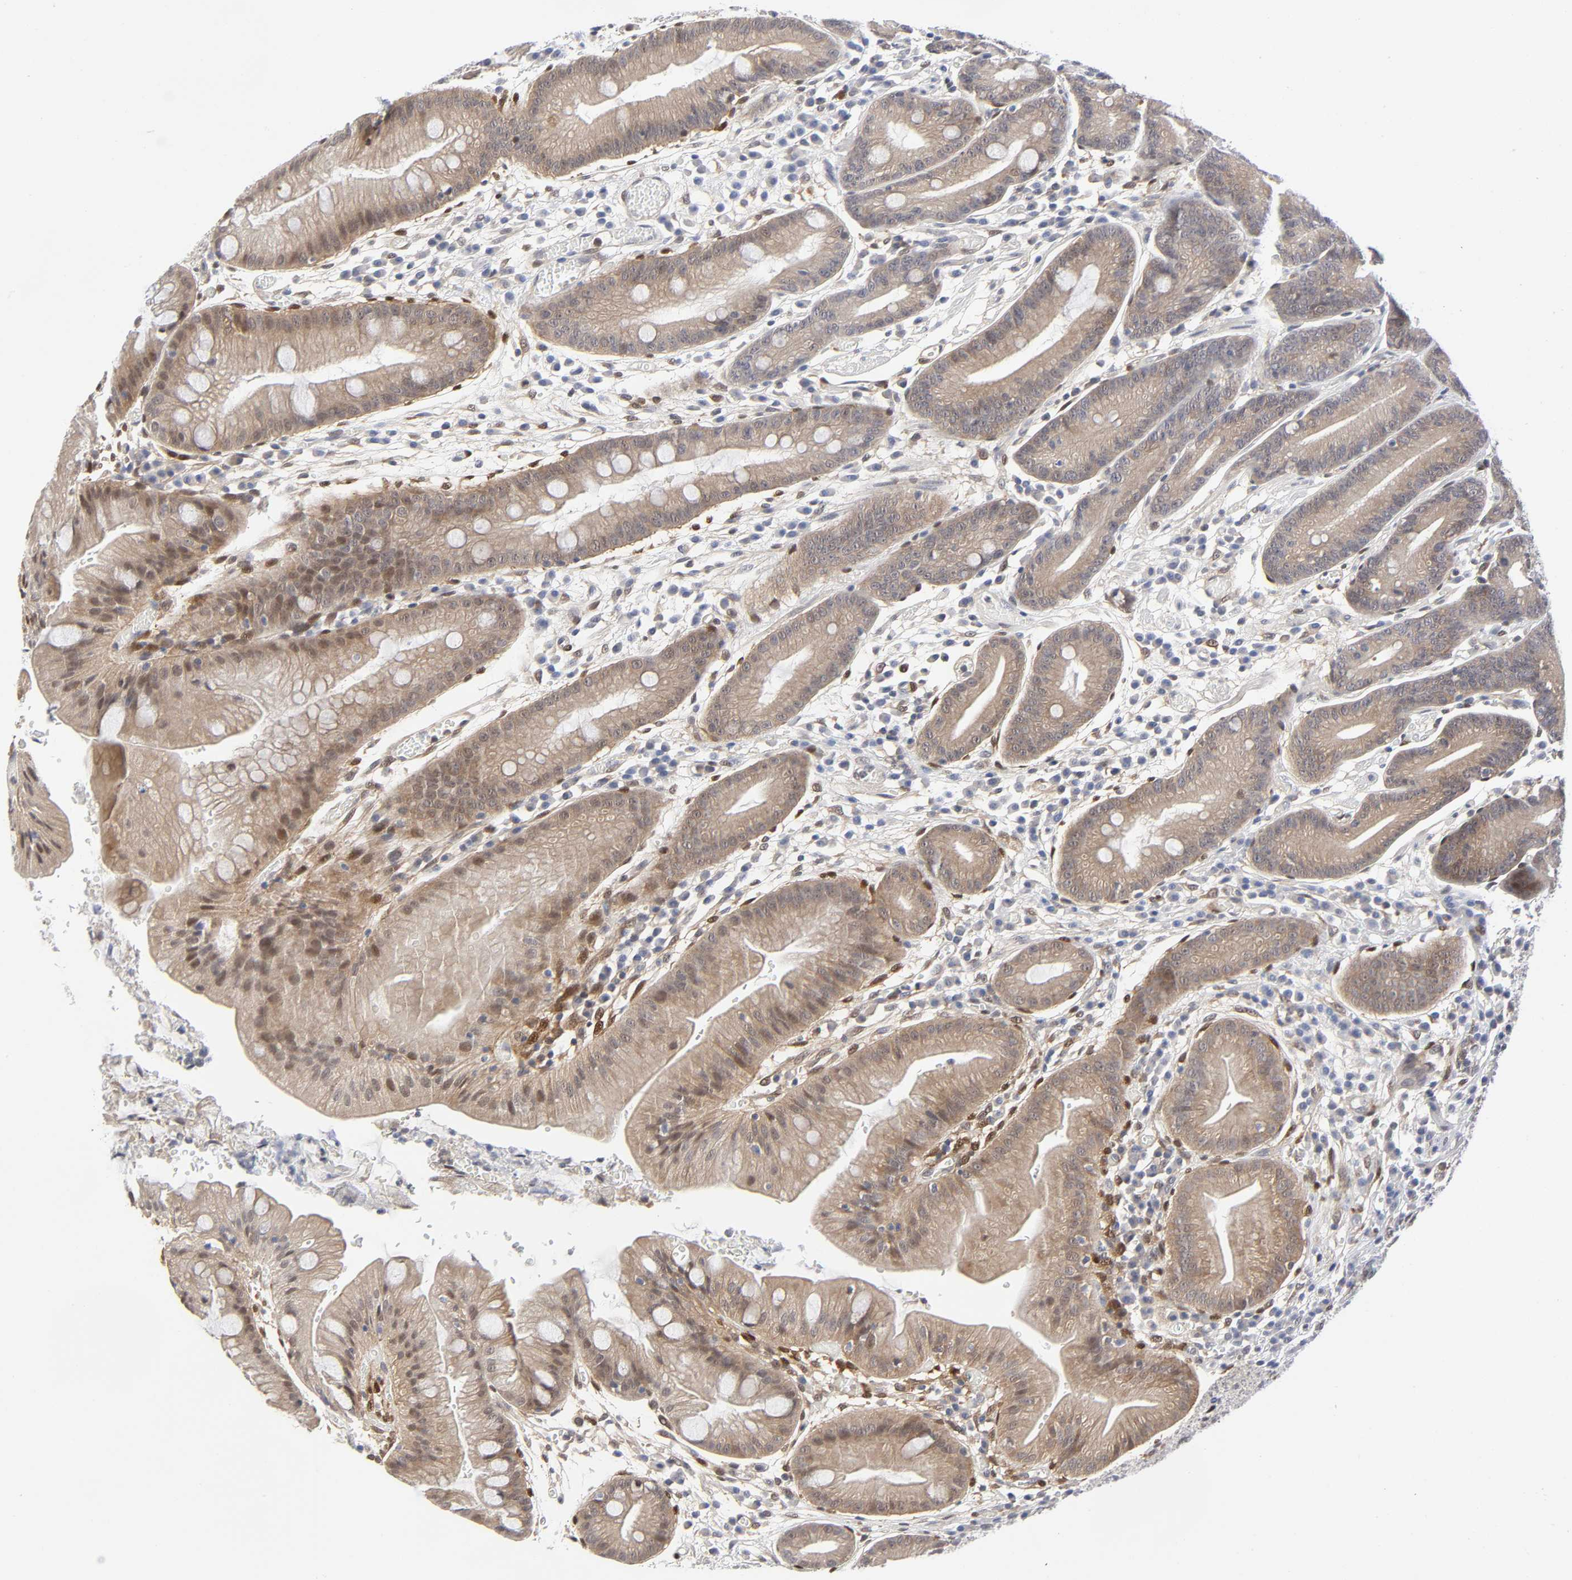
{"staining": {"intensity": "weak", "quantity": ">75%", "location": "cytoplasmic/membranous"}, "tissue": "stomach", "cell_type": "Glandular cells", "image_type": "normal", "snomed": [{"axis": "morphology", "description": "Normal tissue, NOS"}, {"axis": "morphology", "description": "Inflammation, NOS"}, {"axis": "topography", "description": "Stomach, lower"}], "caption": "Immunohistochemical staining of unremarkable human stomach demonstrates weak cytoplasmic/membranous protein expression in approximately >75% of glandular cells. The staining was performed using DAB (3,3'-diaminobenzidine), with brown indicating positive protein expression. Nuclei are stained blue with hematoxylin.", "gene": "PTEN", "patient": {"sex": "male", "age": 59}}